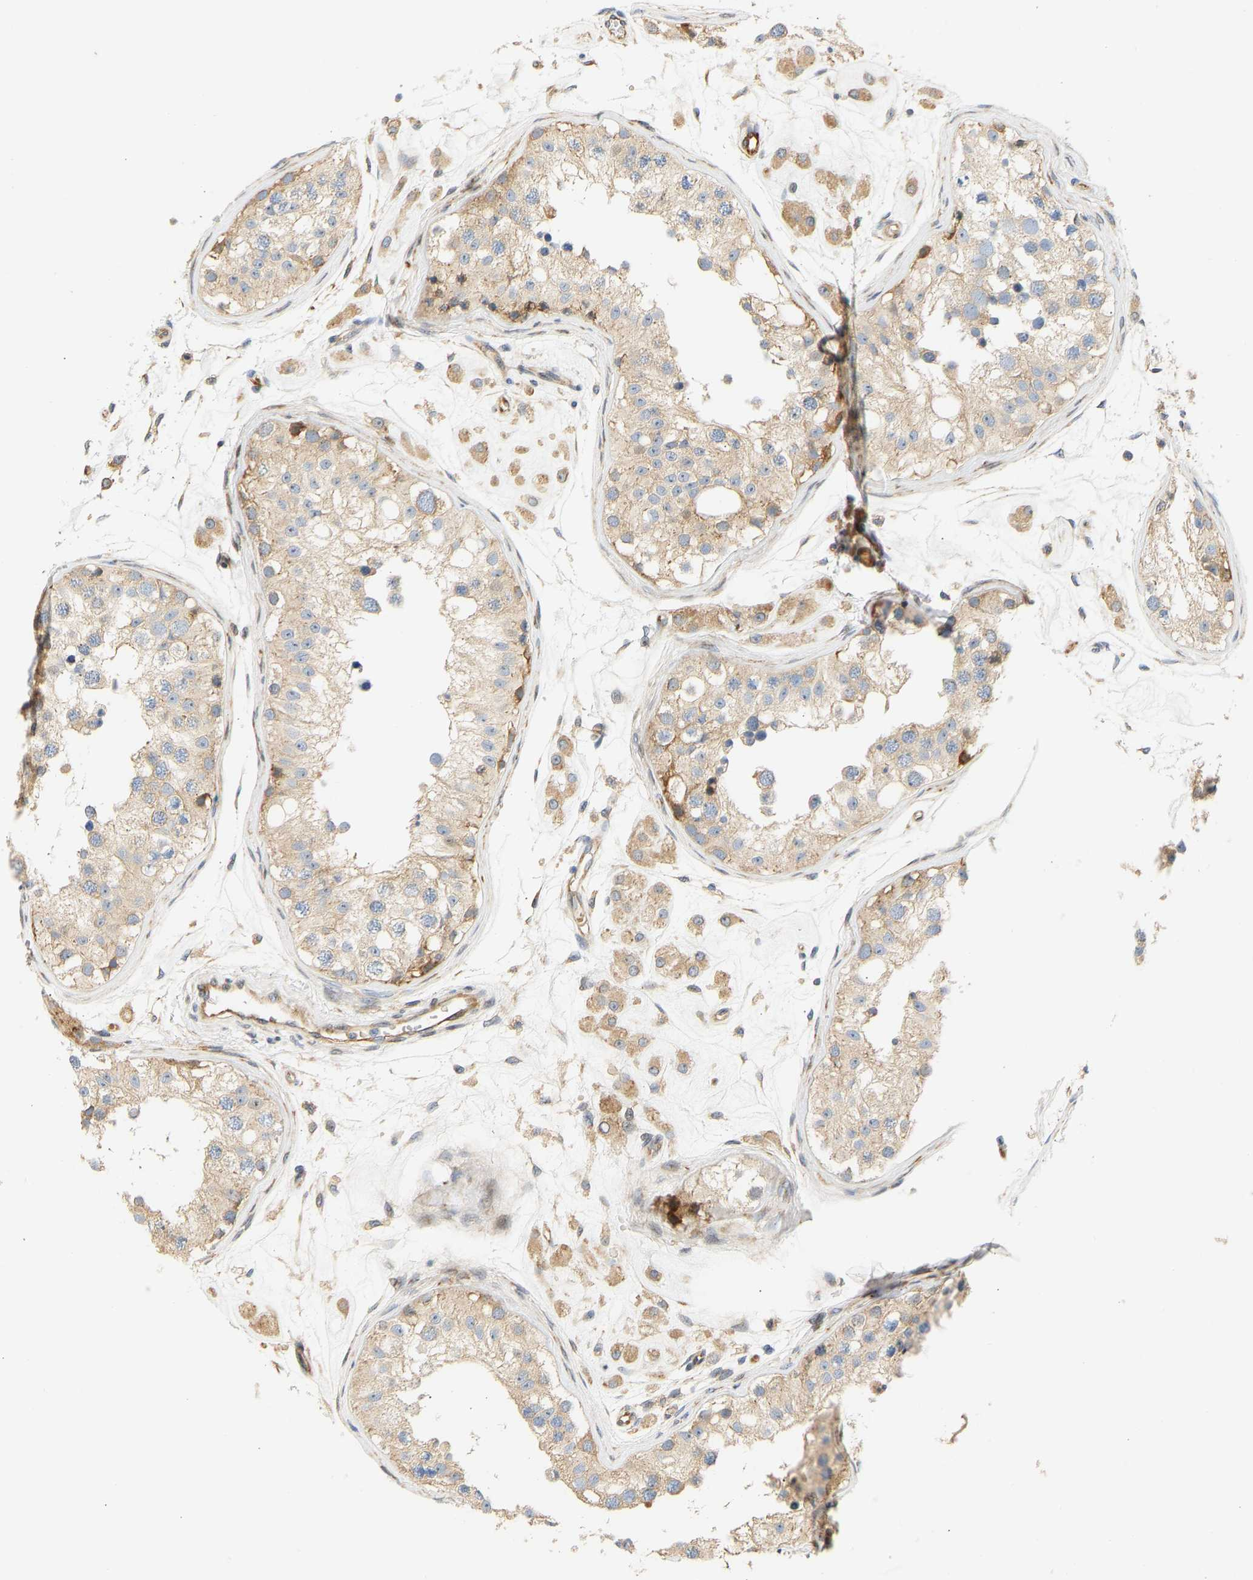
{"staining": {"intensity": "moderate", "quantity": ">75%", "location": "cytoplasmic/membranous"}, "tissue": "testis", "cell_type": "Cells in seminiferous ducts", "image_type": "normal", "snomed": [{"axis": "morphology", "description": "Normal tissue, NOS"}, {"axis": "morphology", "description": "Adenocarcinoma, metastatic, NOS"}, {"axis": "topography", "description": "Testis"}], "caption": "Immunohistochemistry (IHC) staining of unremarkable testis, which reveals medium levels of moderate cytoplasmic/membranous positivity in about >75% of cells in seminiferous ducts indicating moderate cytoplasmic/membranous protein staining. The staining was performed using DAB (3,3'-diaminobenzidine) (brown) for protein detection and nuclei were counterstained in hematoxylin (blue).", "gene": "RPS14", "patient": {"sex": "male", "age": 26}}